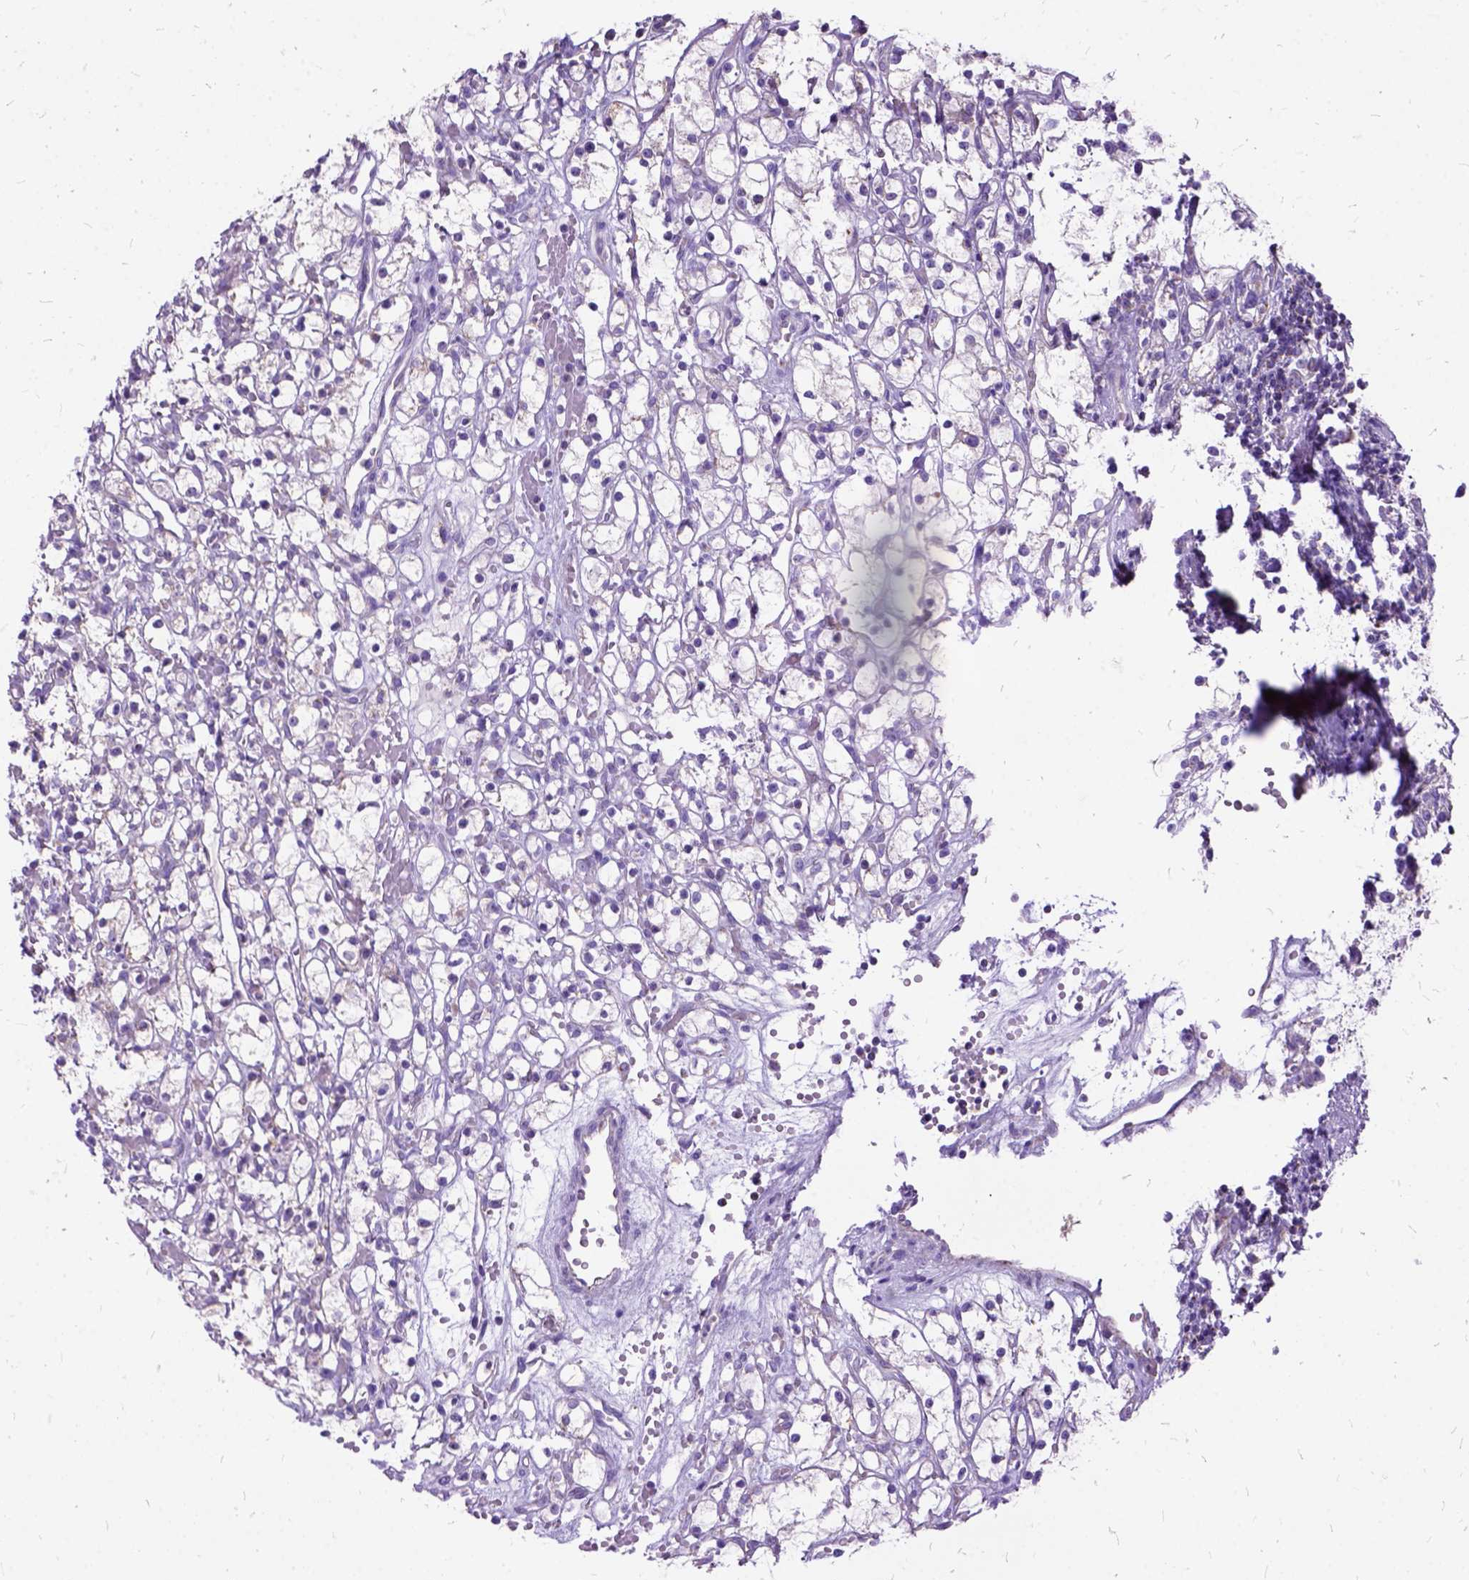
{"staining": {"intensity": "negative", "quantity": "none", "location": "none"}, "tissue": "renal cancer", "cell_type": "Tumor cells", "image_type": "cancer", "snomed": [{"axis": "morphology", "description": "Adenocarcinoma, NOS"}, {"axis": "topography", "description": "Kidney"}], "caption": "DAB immunohistochemical staining of renal cancer exhibits no significant positivity in tumor cells.", "gene": "CTAG2", "patient": {"sex": "female", "age": 59}}